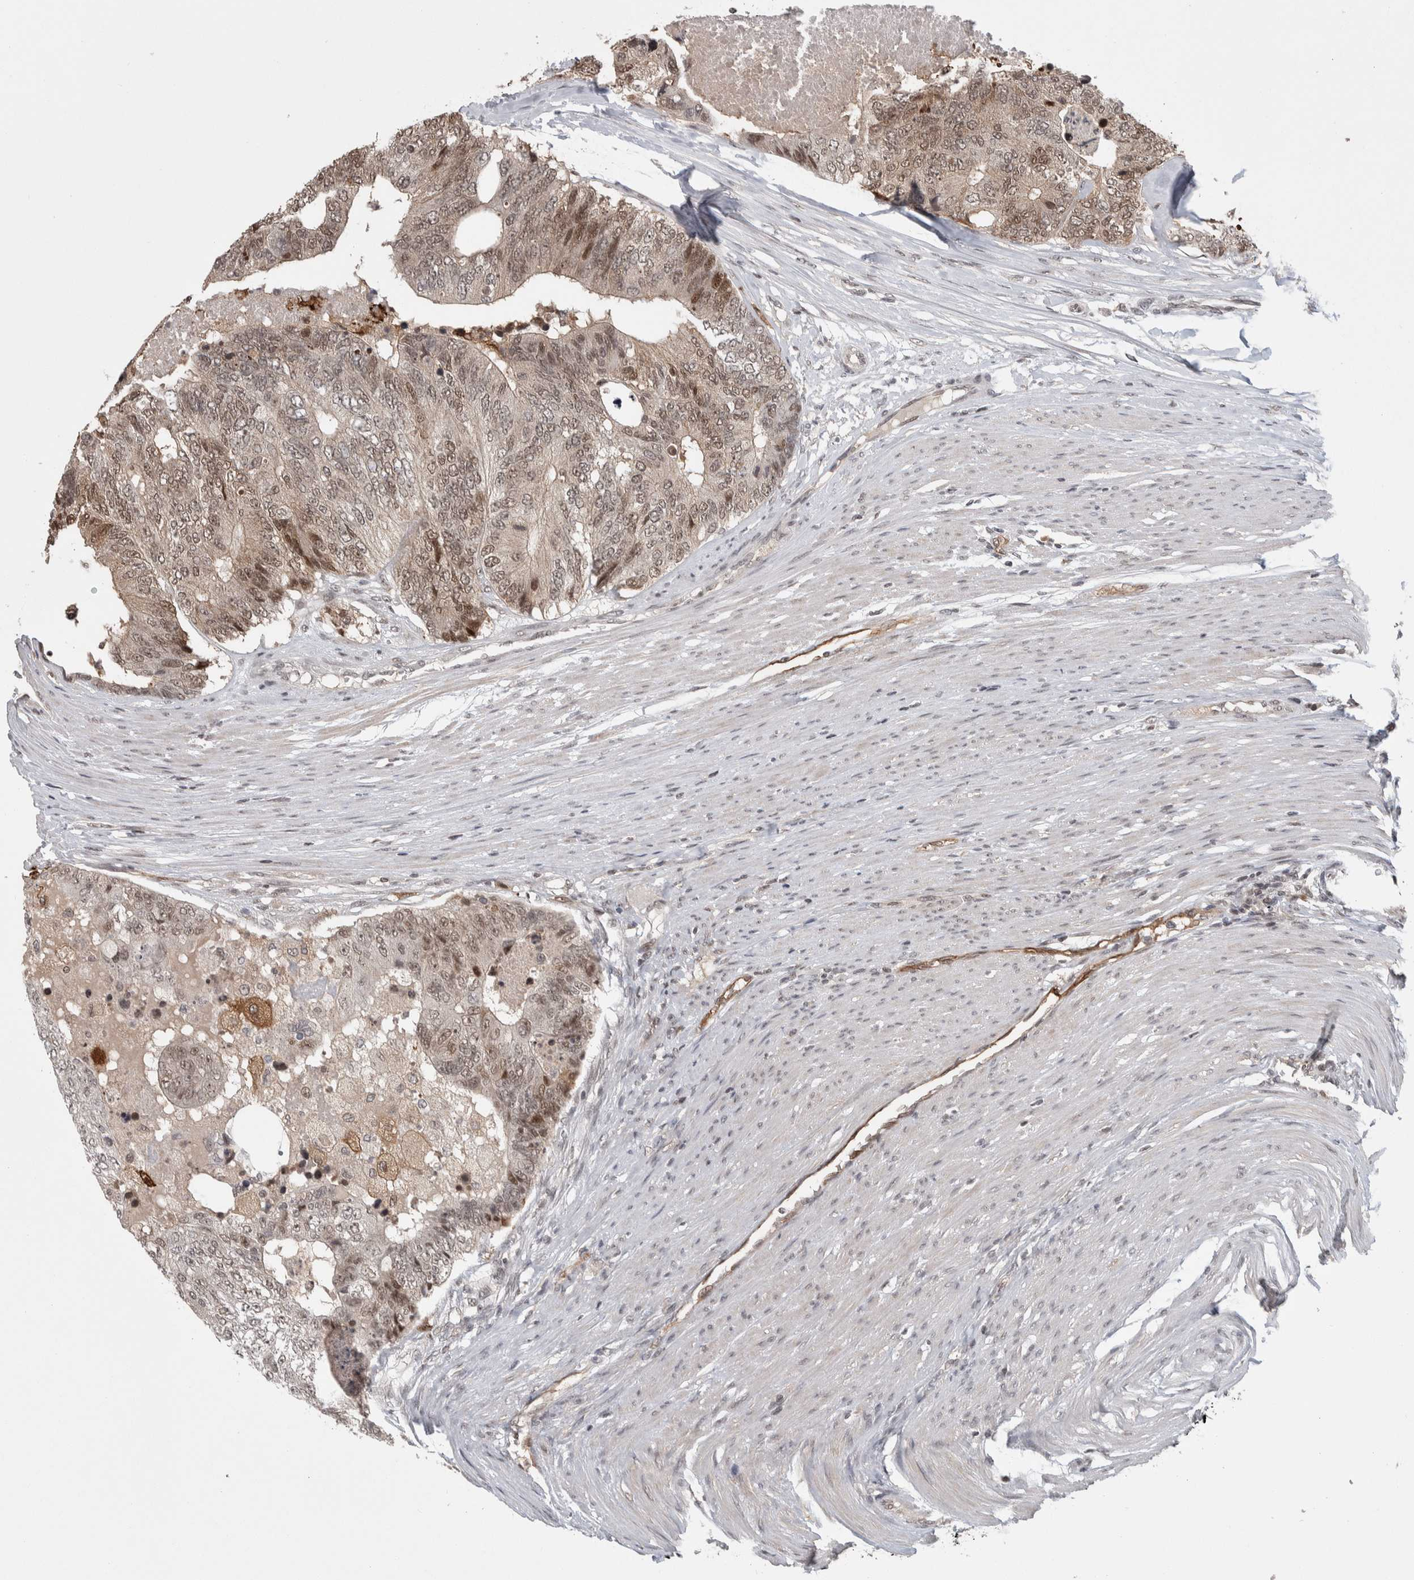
{"staining": {"intensity": "moderate", "quantity": ">75%", "location": "cytoplasmic/membranous,nuclear"}, "tissue": "colorectal cancer", "cell_type": "Tumor cells", "image_type": "cancer", "snomed": [{"axis": "morphology", "description": "Adenocarcinoma, NOS"}, {"axis": "topography", "description": "Colon"}], "caption": "Protein expression by immunohistochemistry (IHC) reveals moderate cytoplasmic/membranous and nuclear expression in about >75% of tumor cells in colorectal adenocarcinoma.", "gene": "ZSCAN21", "patient": {"sex": "female", "age": 67}}